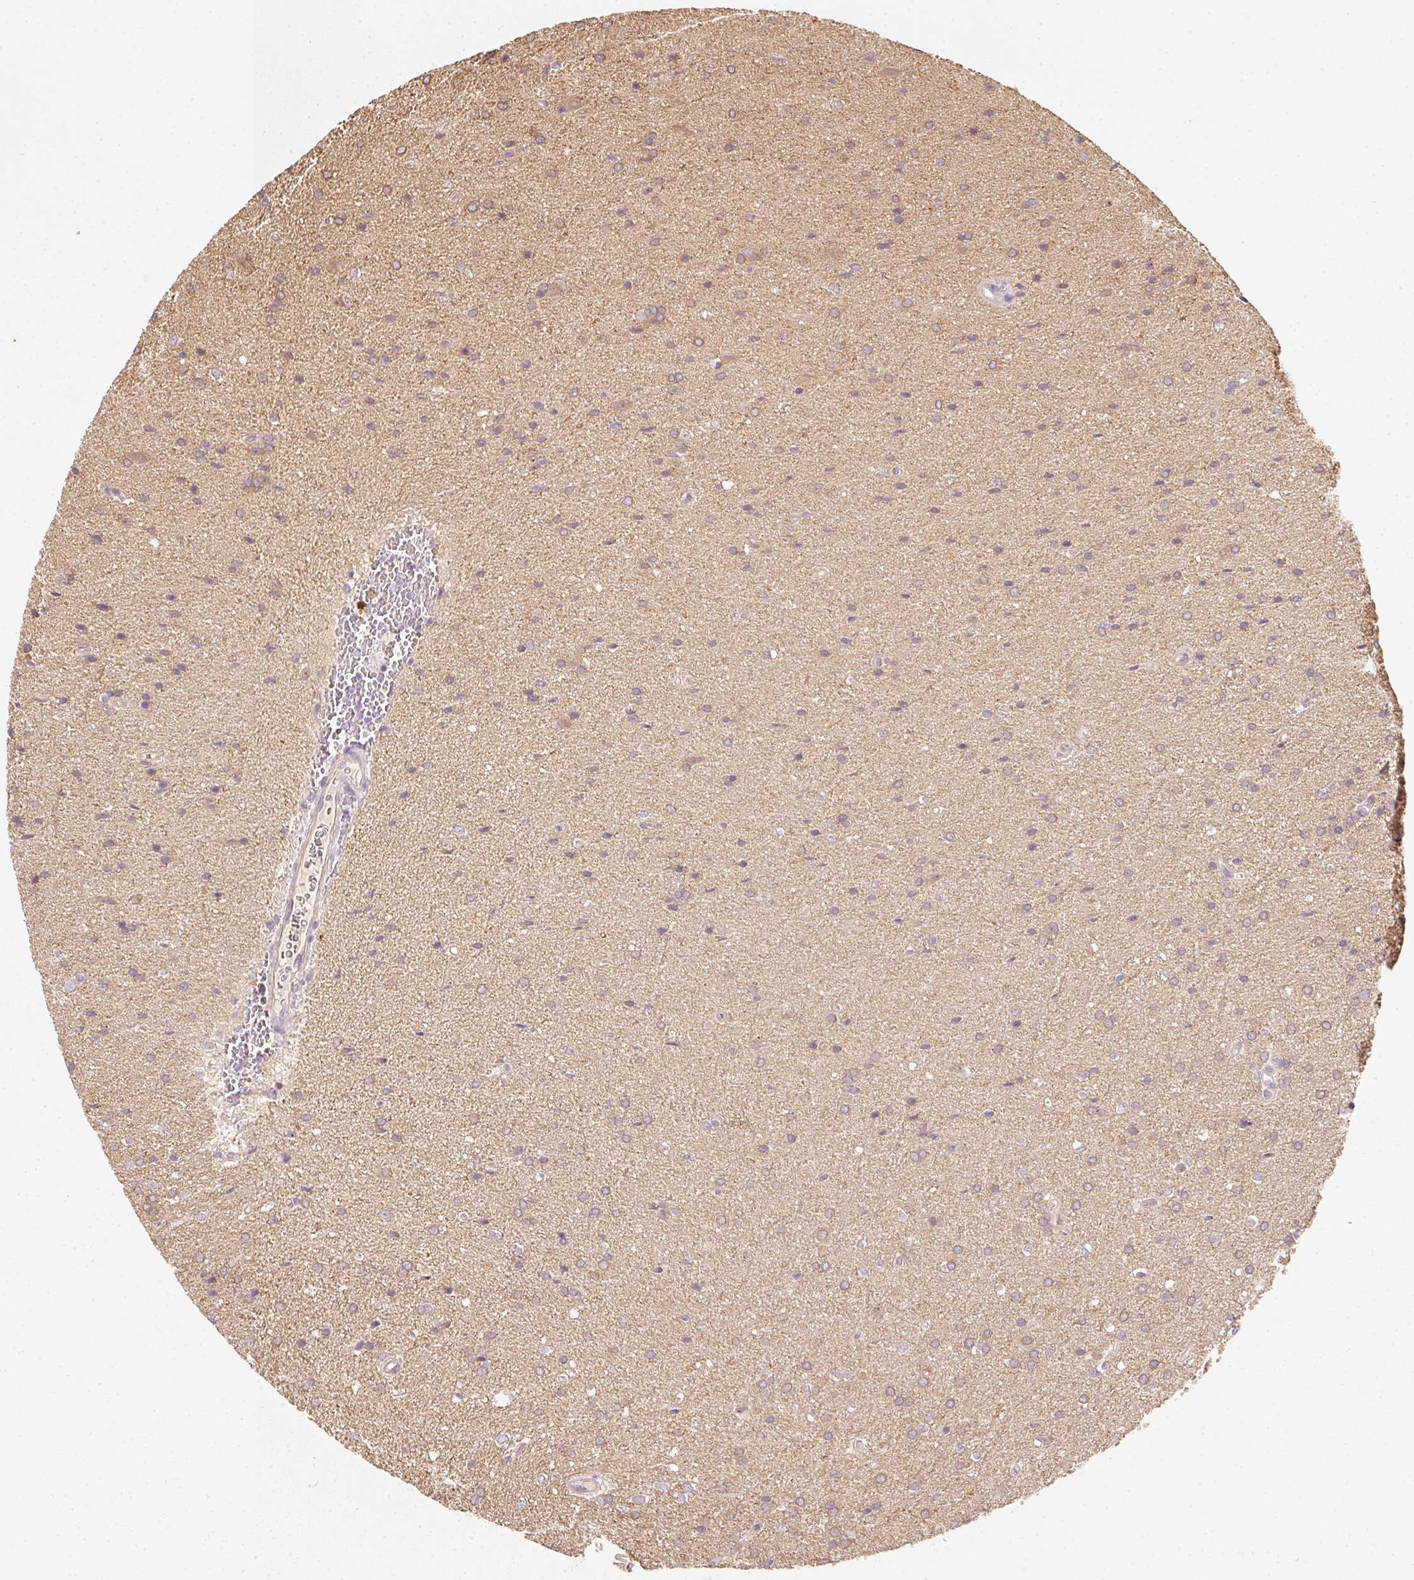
{"staining": {"intensity": "moderate", "quantity": "25%-75%", "location": "cytoplasmic/membranous"}, "tissue": "glioma", "cell_type": "Tumor cells", "image_type": "cancer", "snomed": [{"axis": "morphology", "description": "Glioma, malignant, Low grade"}, {"axis": "topography", "description": "Brain"}], "caption": "Brown immunohistochemical staining in human glioma demonstrates moderate cytoplasmic/membranous positivity in approximately 25%-75% of tumor cells.", "gene": "RGL2", "patient": {"sex": "female", "age": 34}}